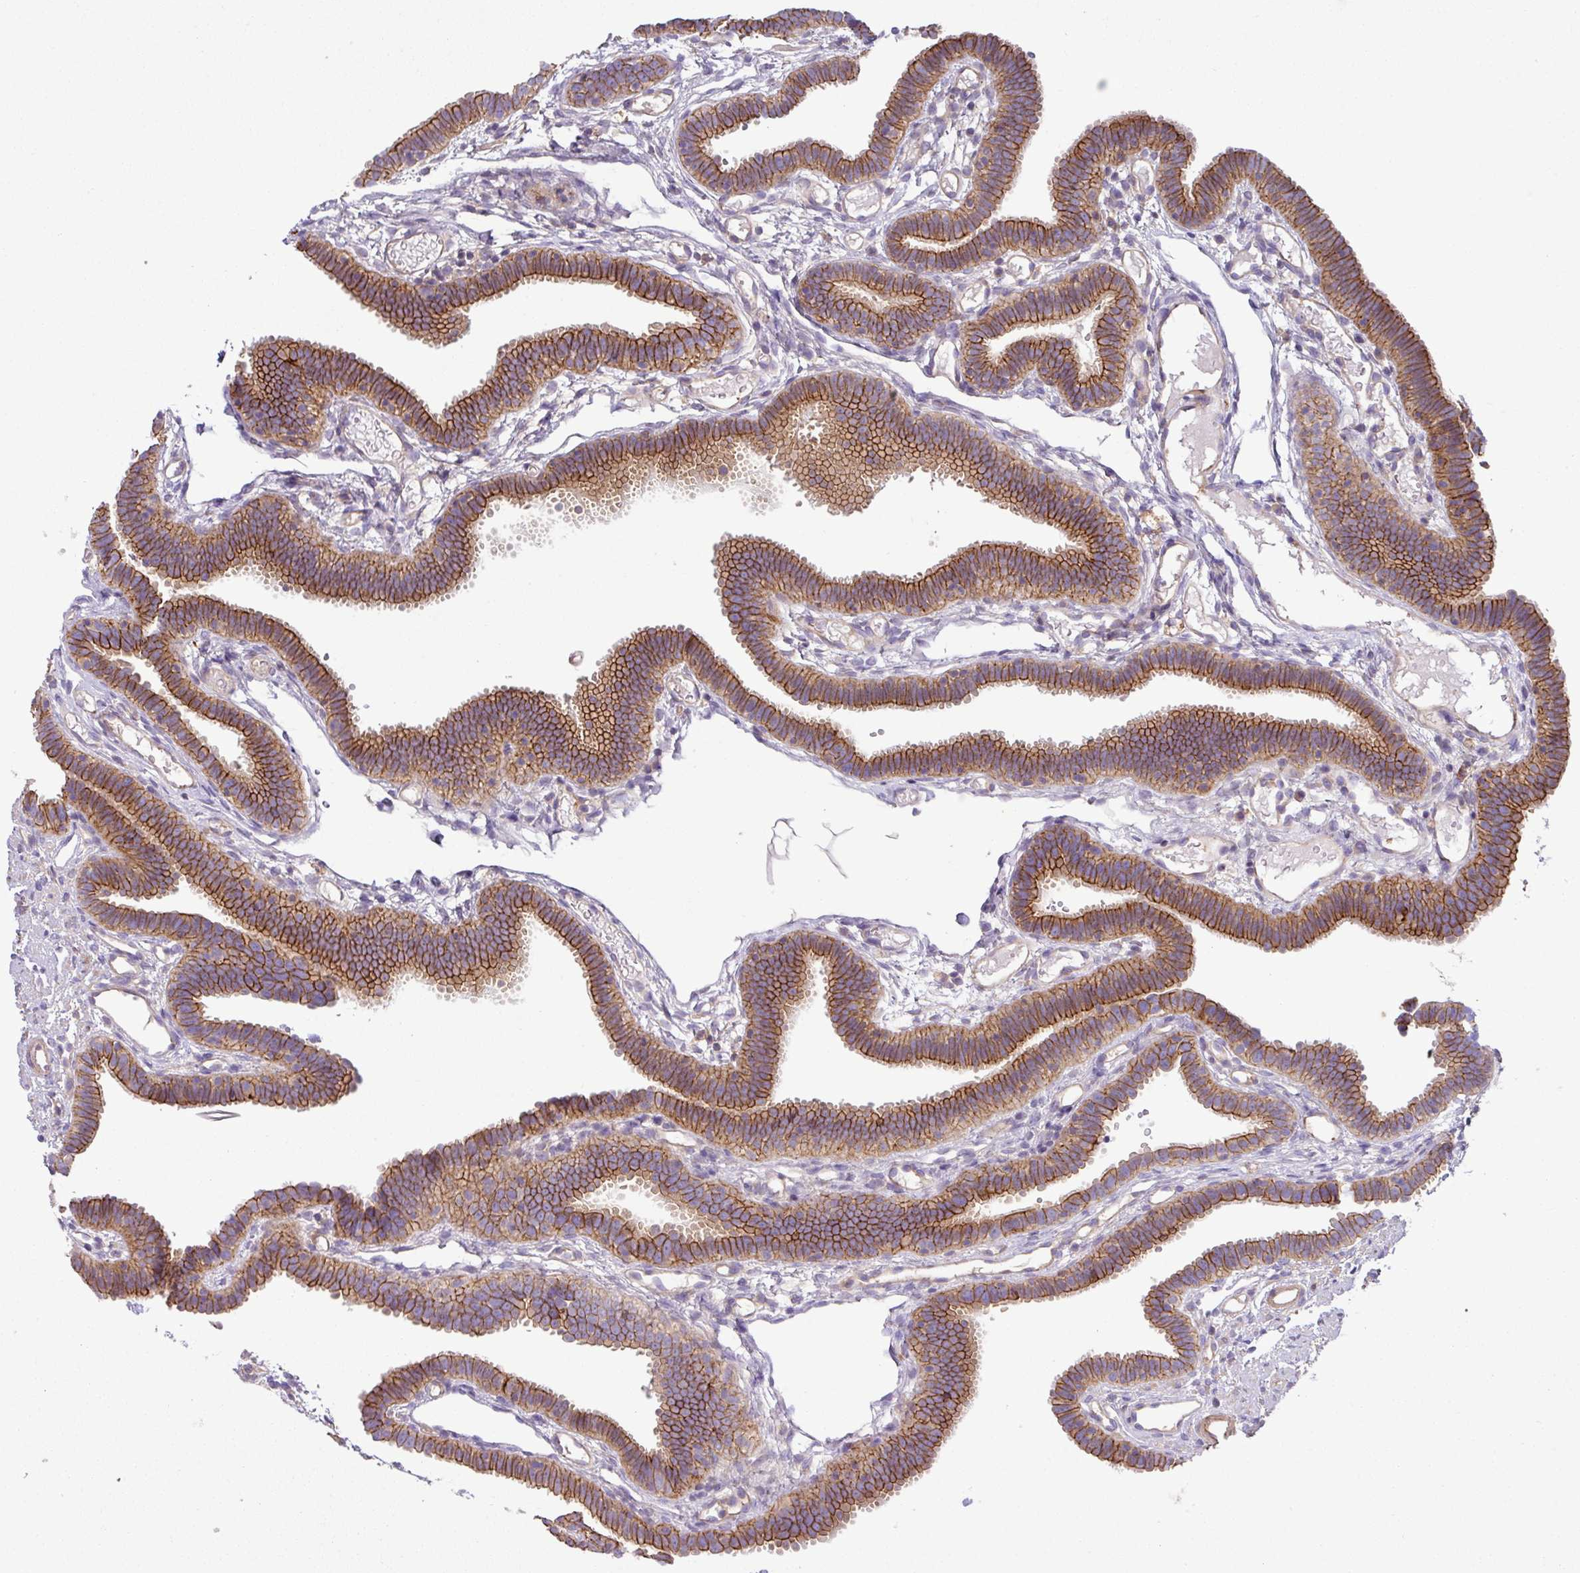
{"staining": {"intensity": "moderate", "quantity": ">75%", "location": "cytoplasmic/membranous"}, "tissue": "fallopian tube", "cell_type": "Glandular cells", "image_type": "normal", "snomed": [{"axis": "morphology", "description": "Normal tissue, NOS"}, {"axis": "topography", "description": "Fallopian tube"}], "caption": "An image of human fallopian tube stained for a protein demonstrates moderate cytoplasmic/membranous brown staining in glandular cells.", "gene": "RIC1", "patient": {"sex": "female", "age": 37}}